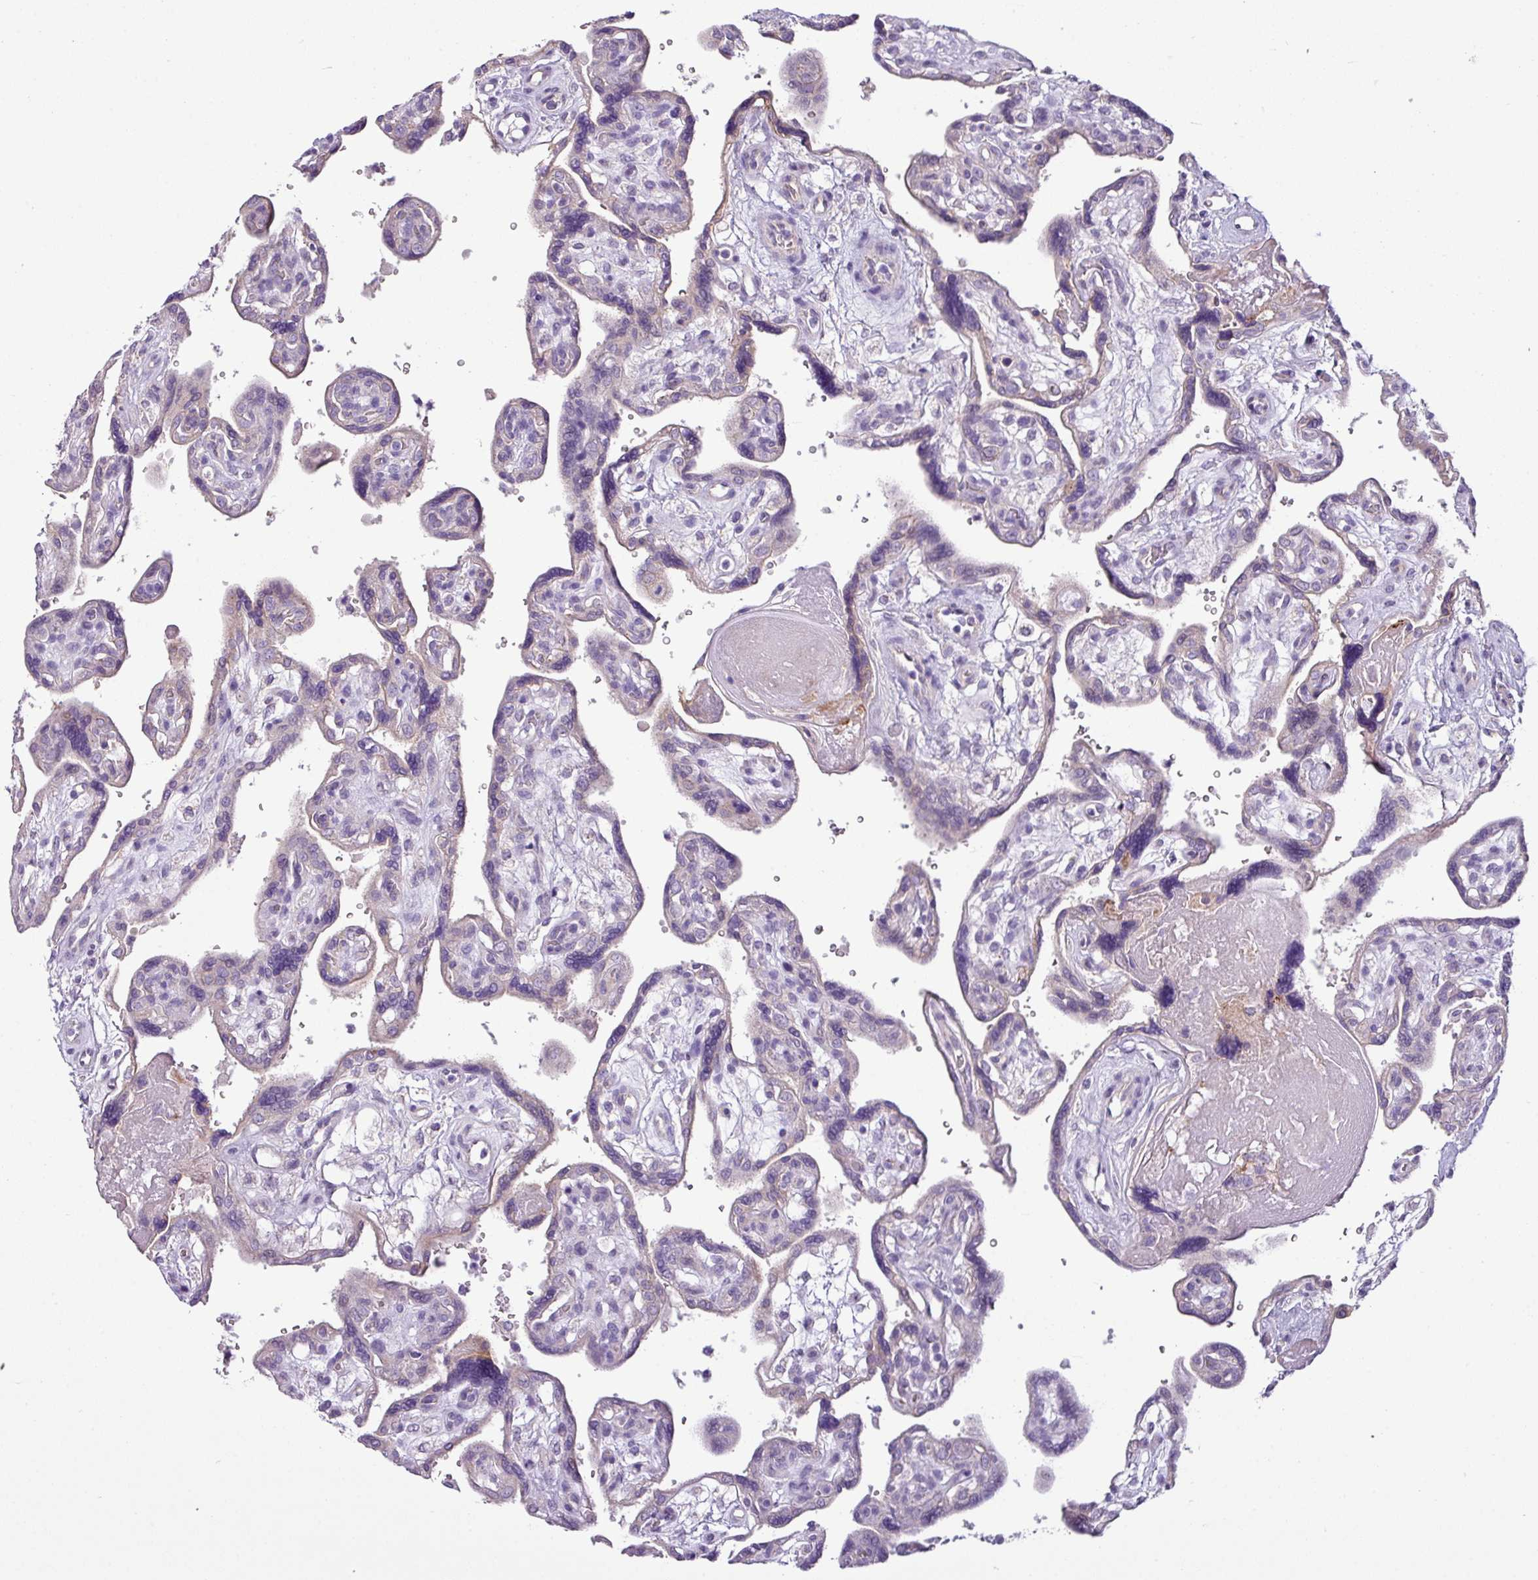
{"staining": {"intensity": "negative", "quantity": "none", "location": "none"}, "tissue": "placenta", "cell_type": "Trophoblastic cells", "image_type": "normal", "snomed": [{"axis": "morphology", "description": "Normal tissue, NOS"}, {"axis": "topography", "description": "Placenta"}], "caption": "An immunohistochemistry (IHC) micrograph of benign placenta is shown. There is no staining in trophoblastic cells of placenta. (DAB immunohistochemistry (IHC) visualized using brightfield microscopy, high magnification).", "gene": "TMEM178B", "patient": {"sex": "female", "age": 39}}